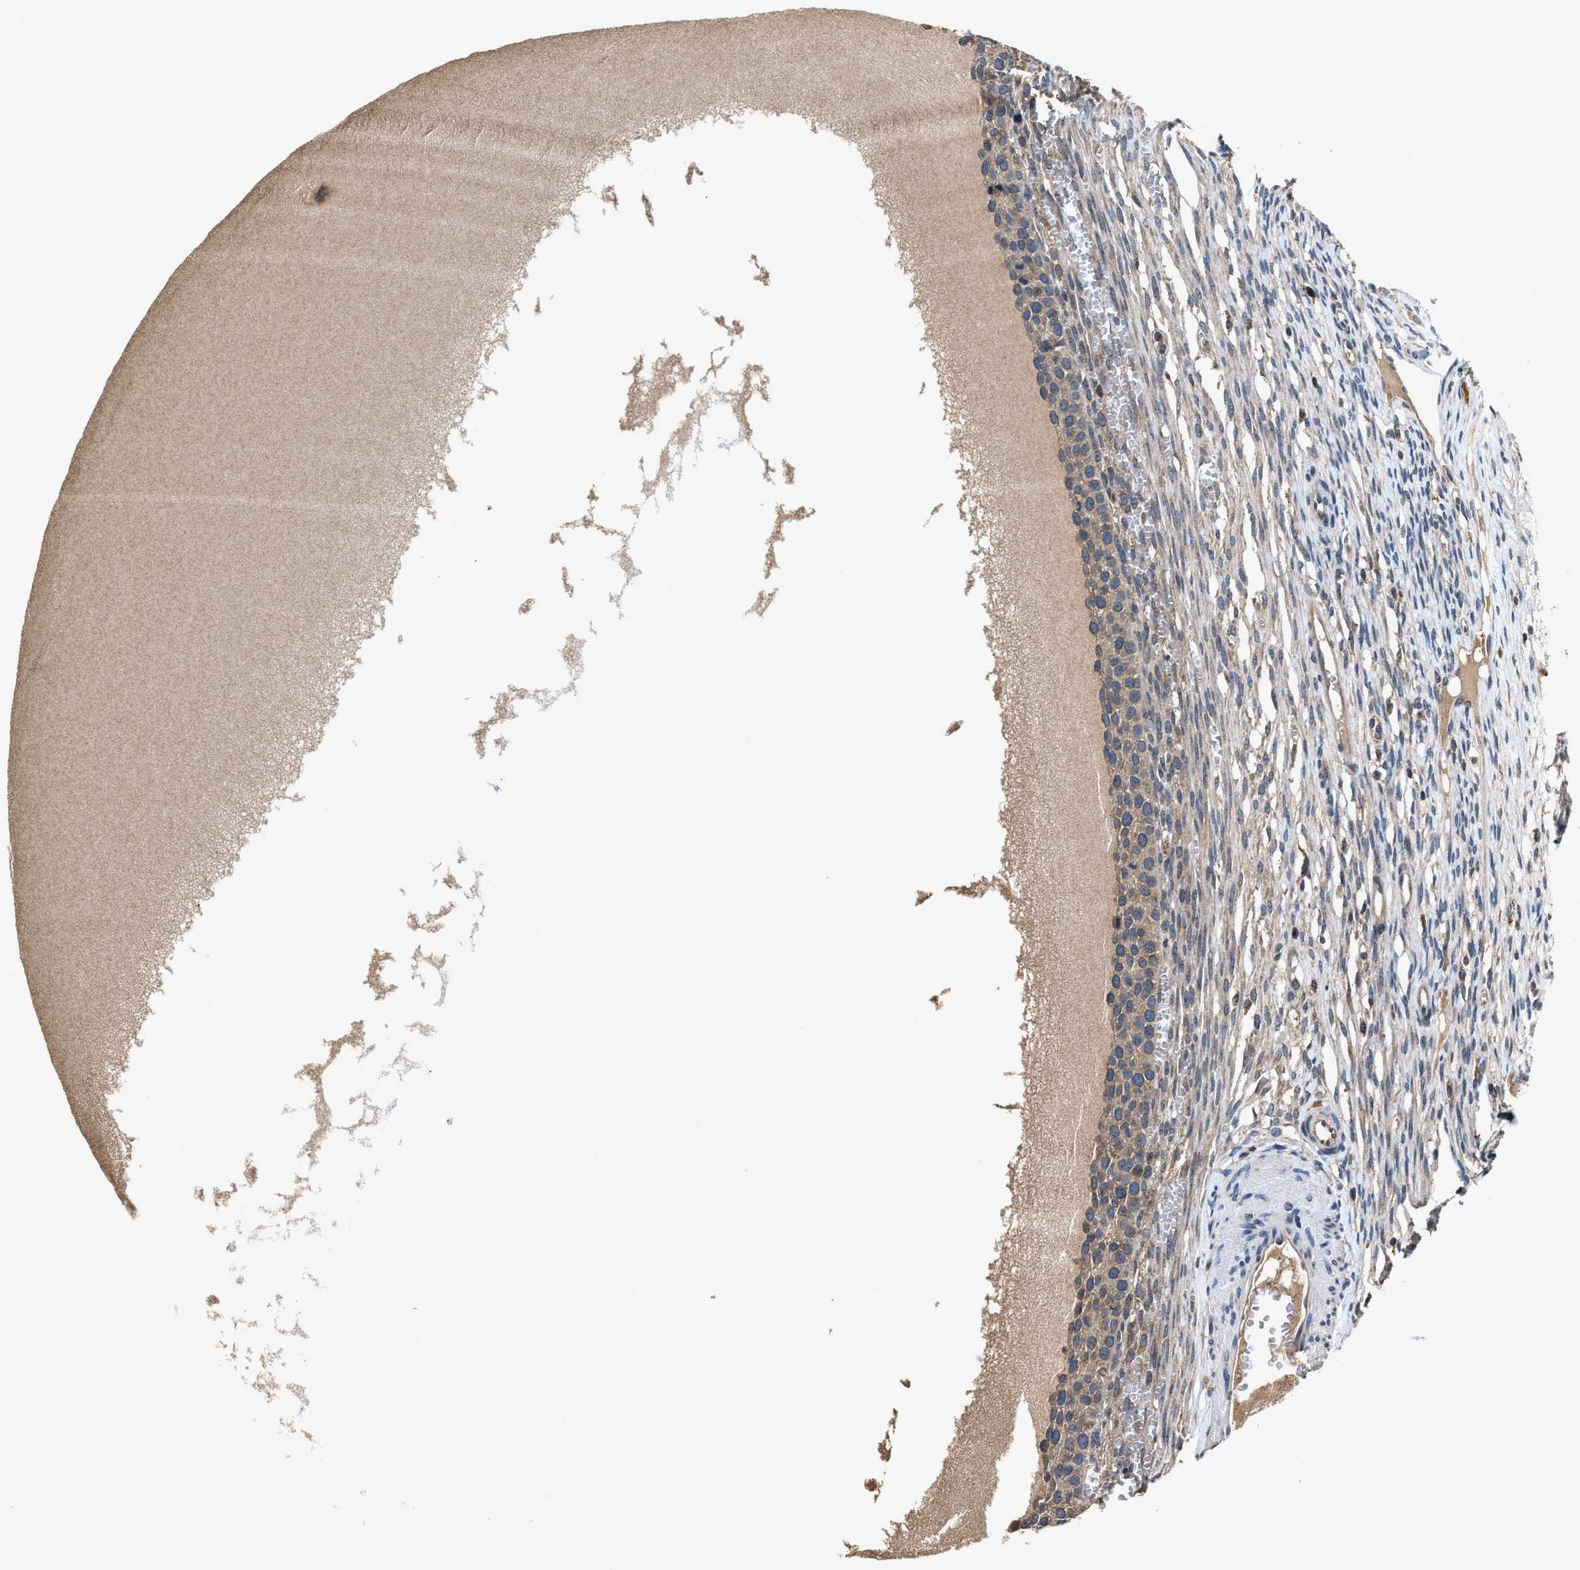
{"staining": {"intensity": "moderate", "quantity": "25%-75%", "location": "cytoplasmic/membranous"}, "tissue": "ovary", "cell_type": "Follicle cells", "image_type": "normal", "snomed": [{"axis": "morphology", "description": "Normal tissue, NOS"}, {"axis": "topography", "description": "Ovary"}], "caption": "The photomicrograph exhibits a brown stain indicating the presence of a protein in the cytoplasmic/membranous of follicle cells in ovary. (DAB IHC, brown staining for protein, blue staining for nuclei).", "gene": "TNRC18", "patient": {"sex": "female", "age": 33}}